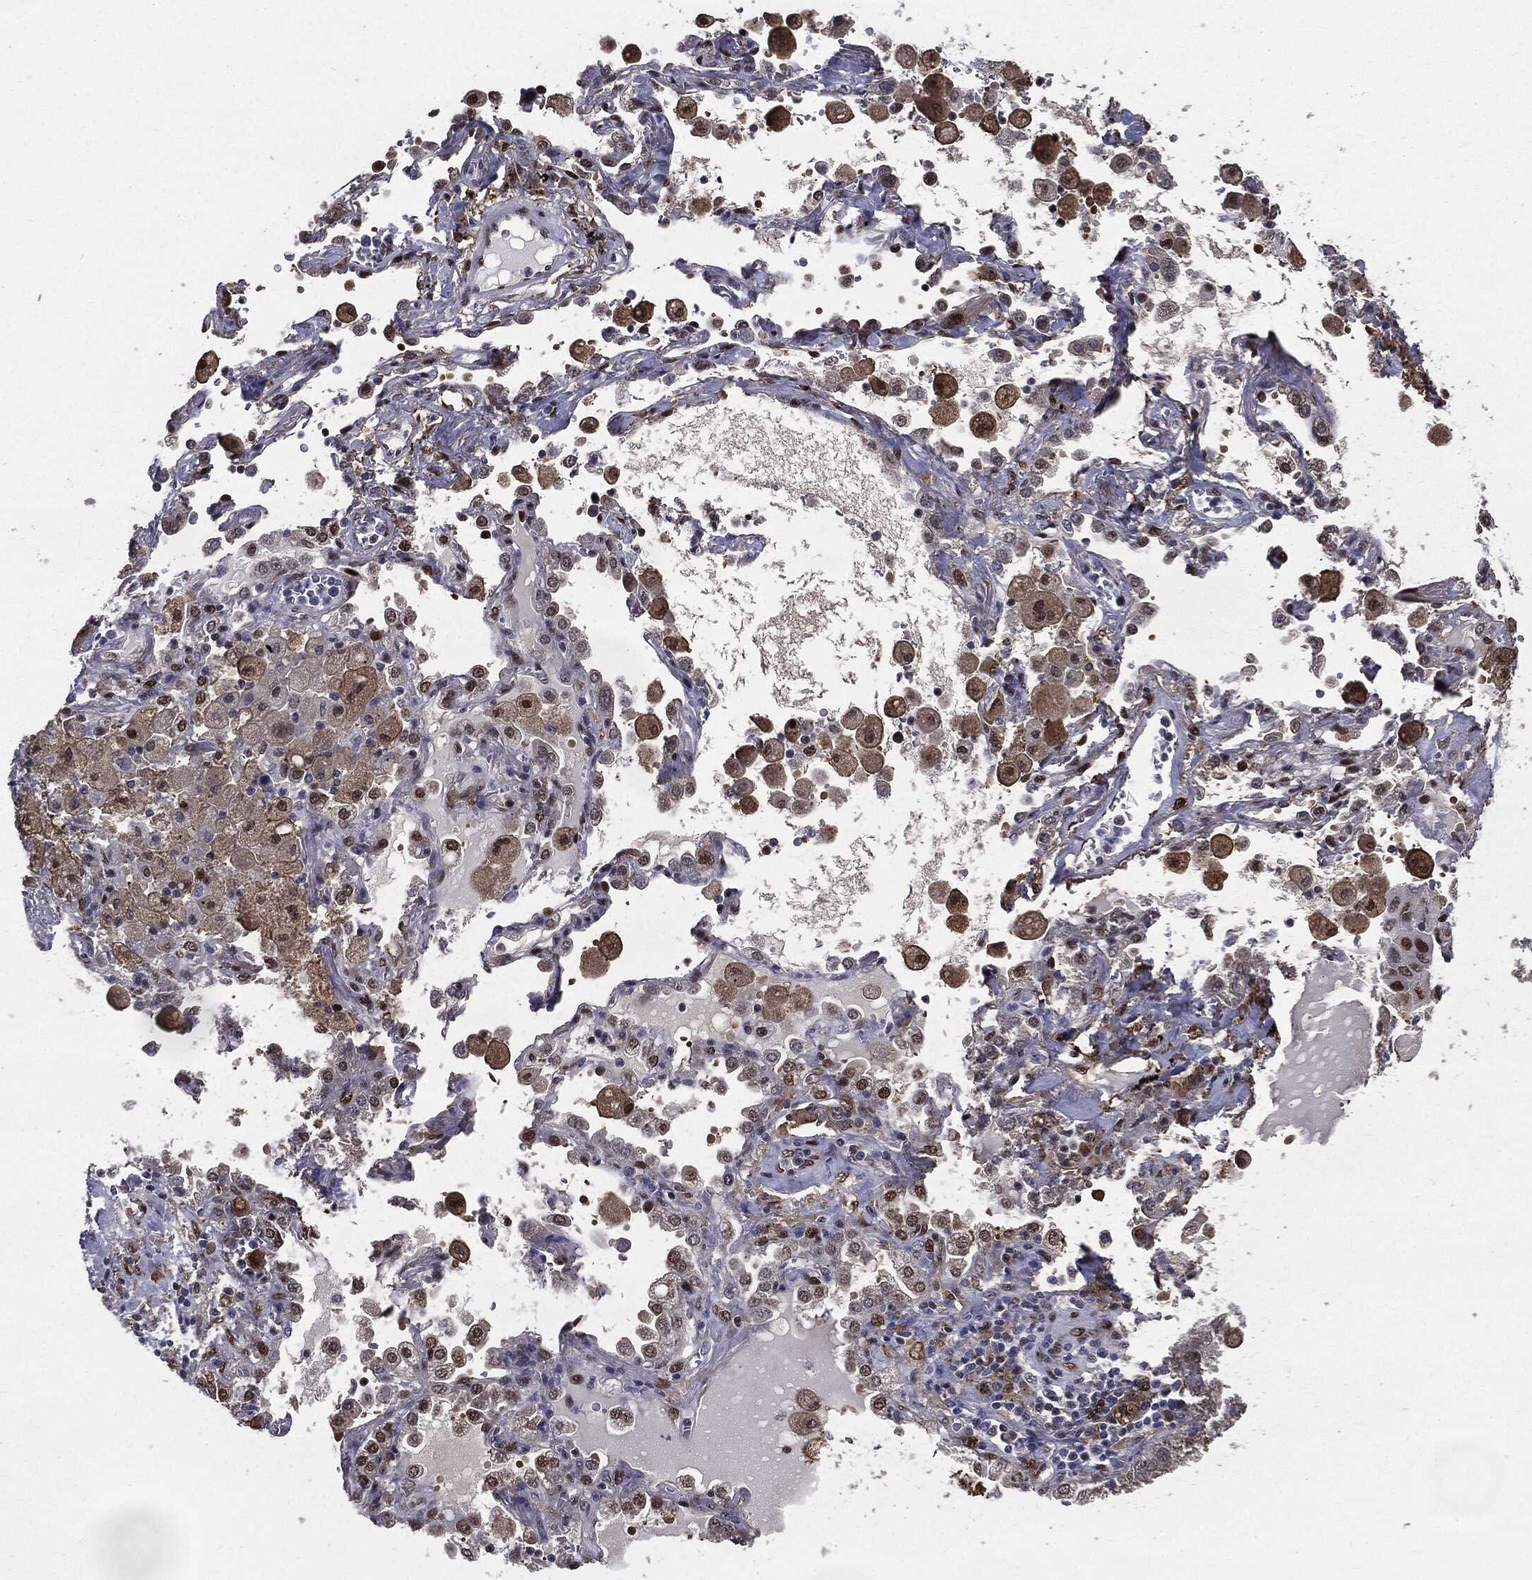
{"staining": {"intensity": "strong", "quantity": "25%-75%", "location": "cytoplasmic/membranous,nuclear"}, "tissue": "lung cancer", "cell_type": "Tumor cells", "image_type": "cancer", "snomed": [{"axis": "morphology", "description": "Adenocarcinoma, NOS"}, {"axis": "topography", "description": "Lung"}], "caption": "Immunohistochemistry image of human adenocarcinoma (lung) stained for a protein (brown), which demonstrates high levels of strong cytoplasmic/membranous and nuclear staining in about 25%-75% of tumor cells.", "gene": "JUN", "patient": {"sex": "female", "age": 61}}